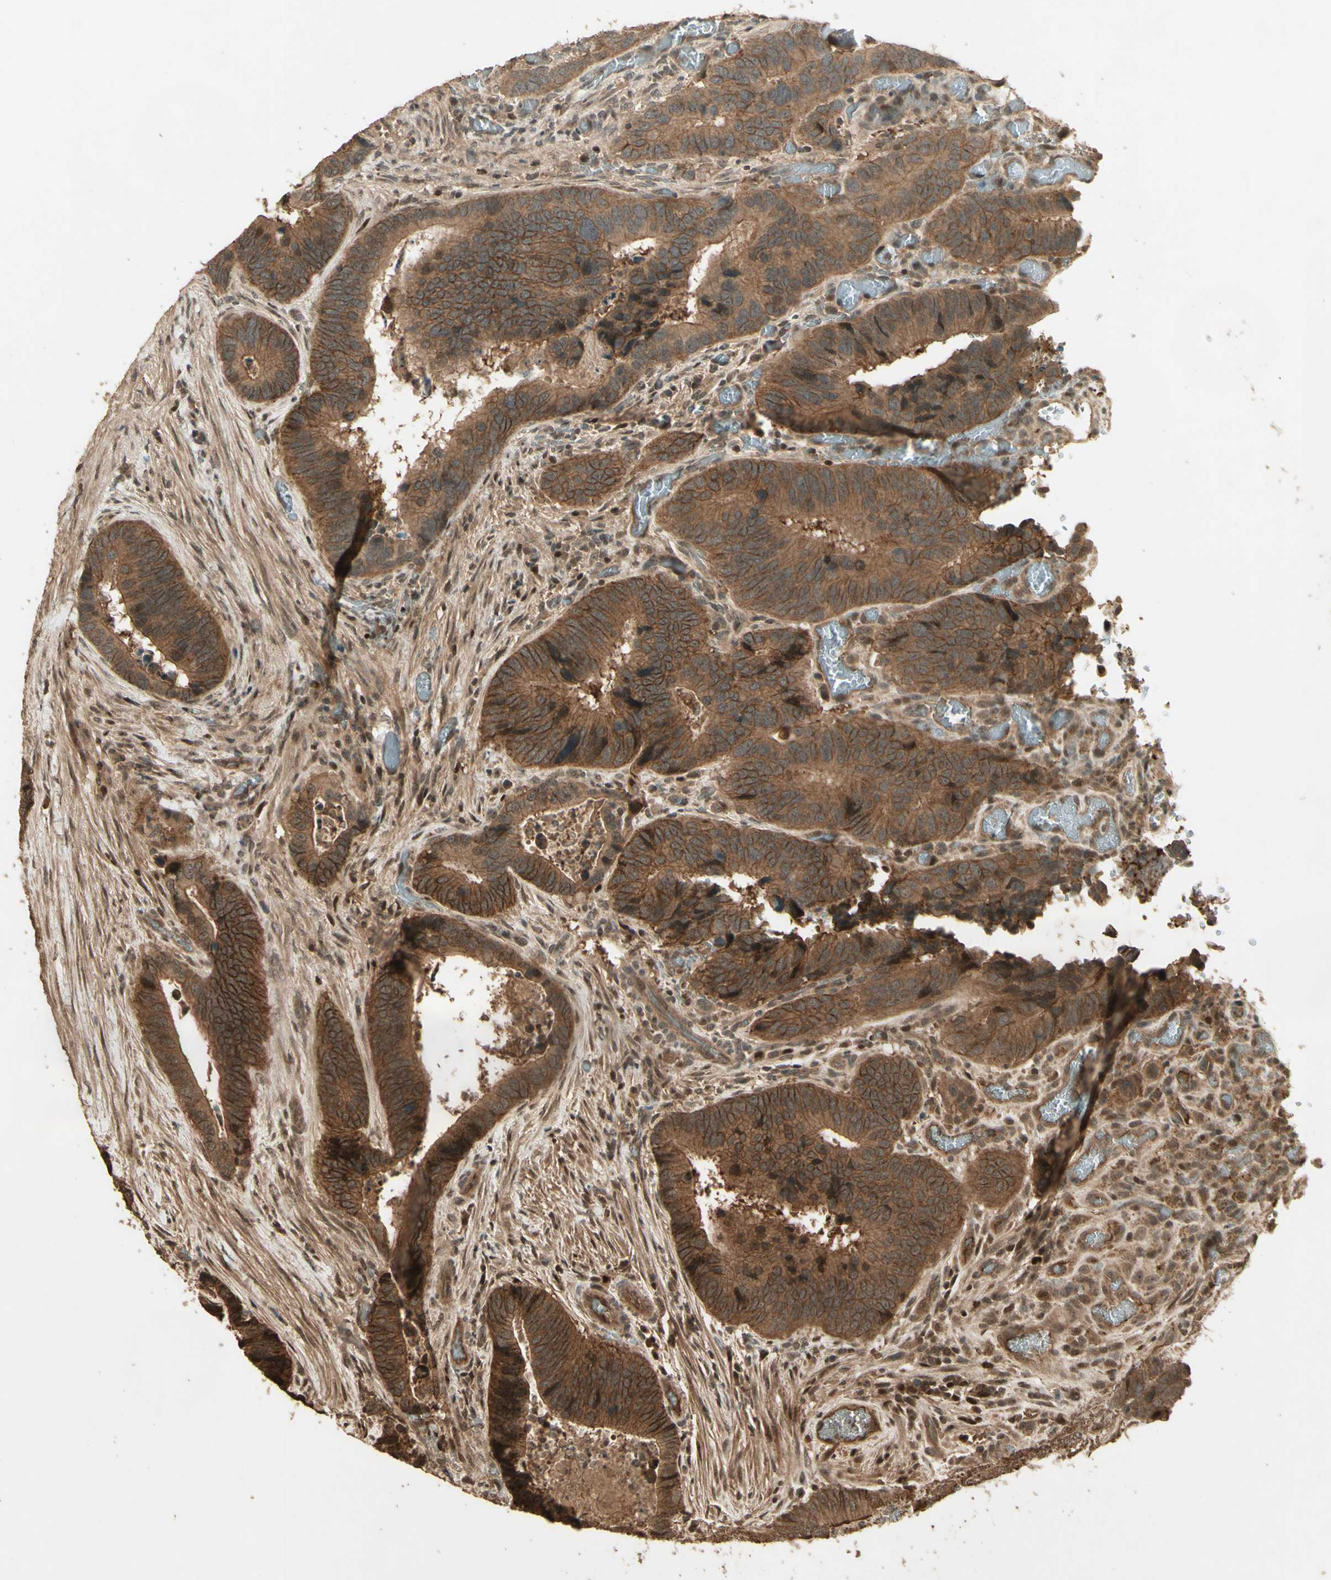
{"staining": {"intensity": "moderate", "quantity": ">75%", "location": "cytoplasmic/membranous"}, "tissue": "colorectal cancer", "cell_type": "Tumor cells", "image_type": "cancer", "snomed": [{"axis": "morphology", "description": "Adenocarcinoma, NOS"}, {"axis": "topography", "description": "Colon"}], "caption": "Colorectal cancer (adenocarcinoma) was stained to show a protein in brown. There is medium levels of moderate cytoplasmic/membranous staining in about >75% of tumor cells. Nuclei are stained in blue.", "gene": "SMAD9", "patient": {"sex": "male", "age": 72}}